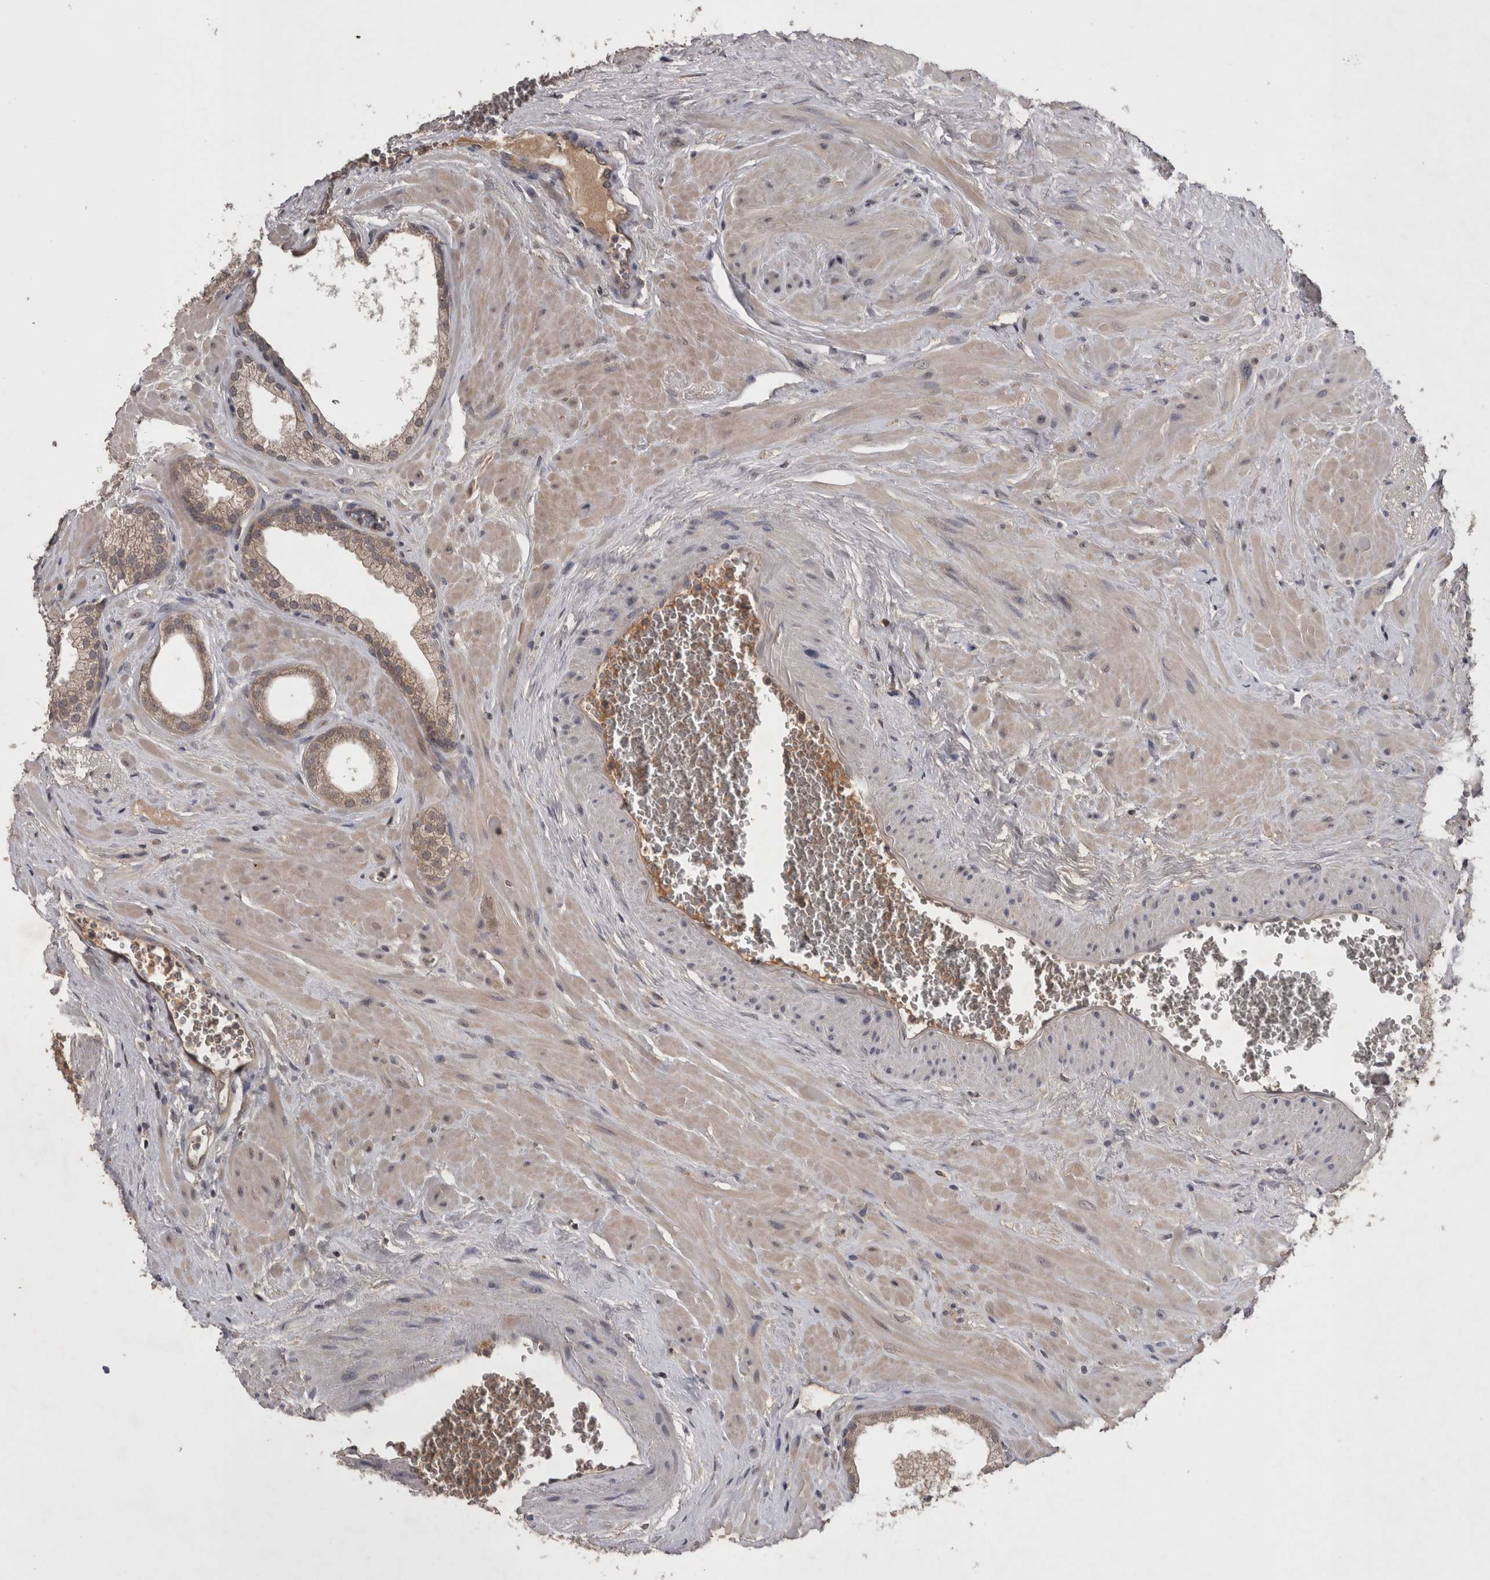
{"staining": {"intensity": "moderate", "quantity": ">75%", "location": "cytoplasmic/membranous"}, "tissue": "prostate", "cell_type": "Glandular cells", "image_type": "normal", "snomed": [{"axis": "morphology", "description": "Normal tissue, NOS"}, {"axis": "morphology", "description": "Urothelial carcinoma, Low grade"}, {"axis": "topography", "description": "Urinary bladder"}, {"axis": "topography", "description": "Prostate"}], "caption": "Protein analysis of unremarkable prostate demonstrates moderate cytoplasmic/membranous positivity in approximately >75% of glandular cells. Nuclei are stained in blue.", "gene": "ZNF114", "patient": {"sex": "male", "age": 60}}